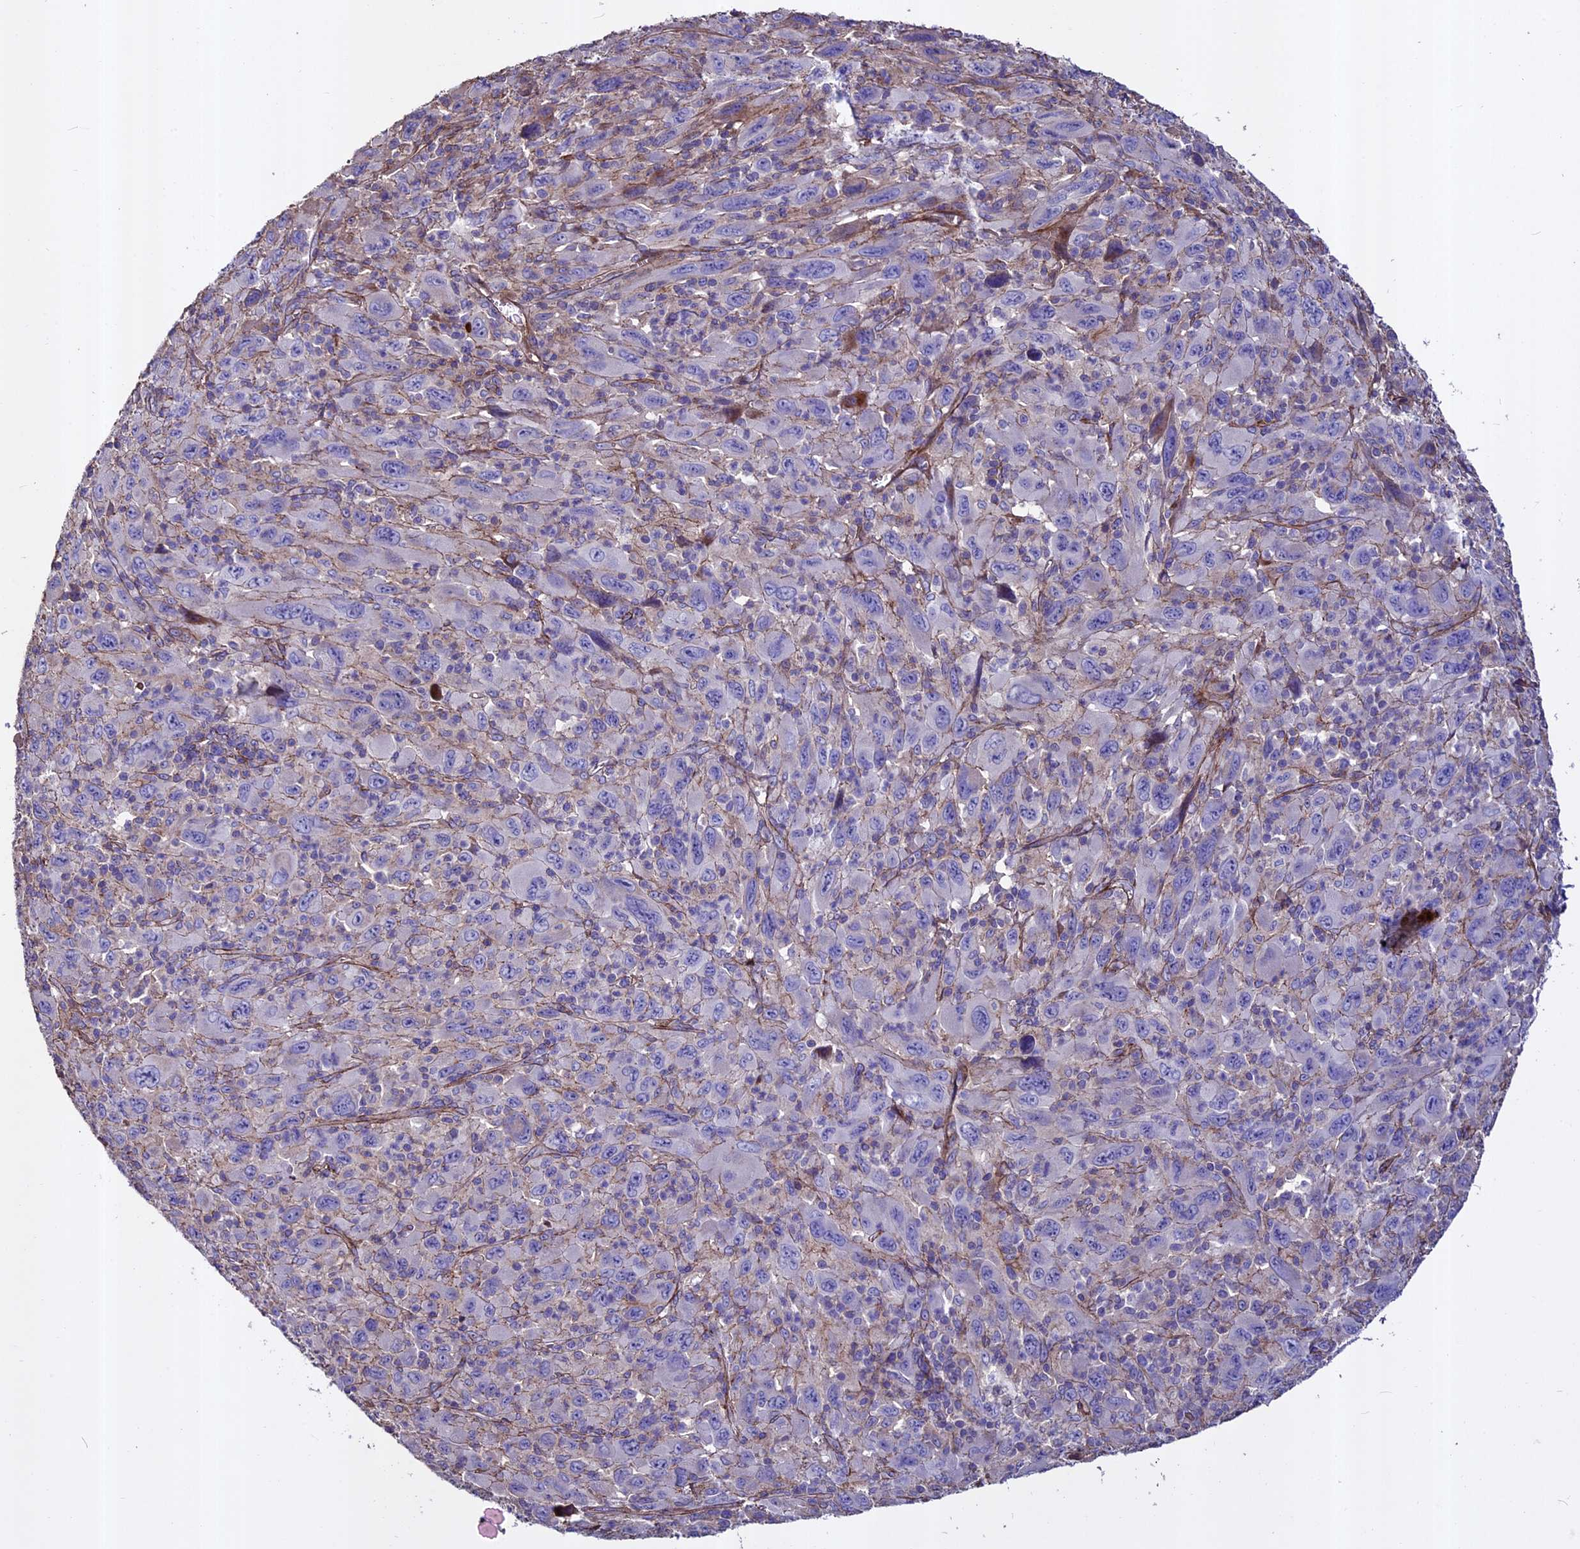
{"staining": {"intensity": "weak", "quantity": "<25%", "location": "cytoplasmic/membranous"}, "tissue": "melanoma", "cell_type": "Tumor cells", "image_type": "cancer", "snomed": [{"axis": "morphology", "description": "Malignant melanoma, Metastatic site"}, {"axis": "topography", "description": "Skin"}], "caption": "This image is of malignant melanoma (metastatic site) stained with IHC to label a protein in brown with the nuclei are counter-stained blue. There is no expression in tumor cells.", "gene": "EVA1B", "patient": {"sex": "female", "age": 56}}